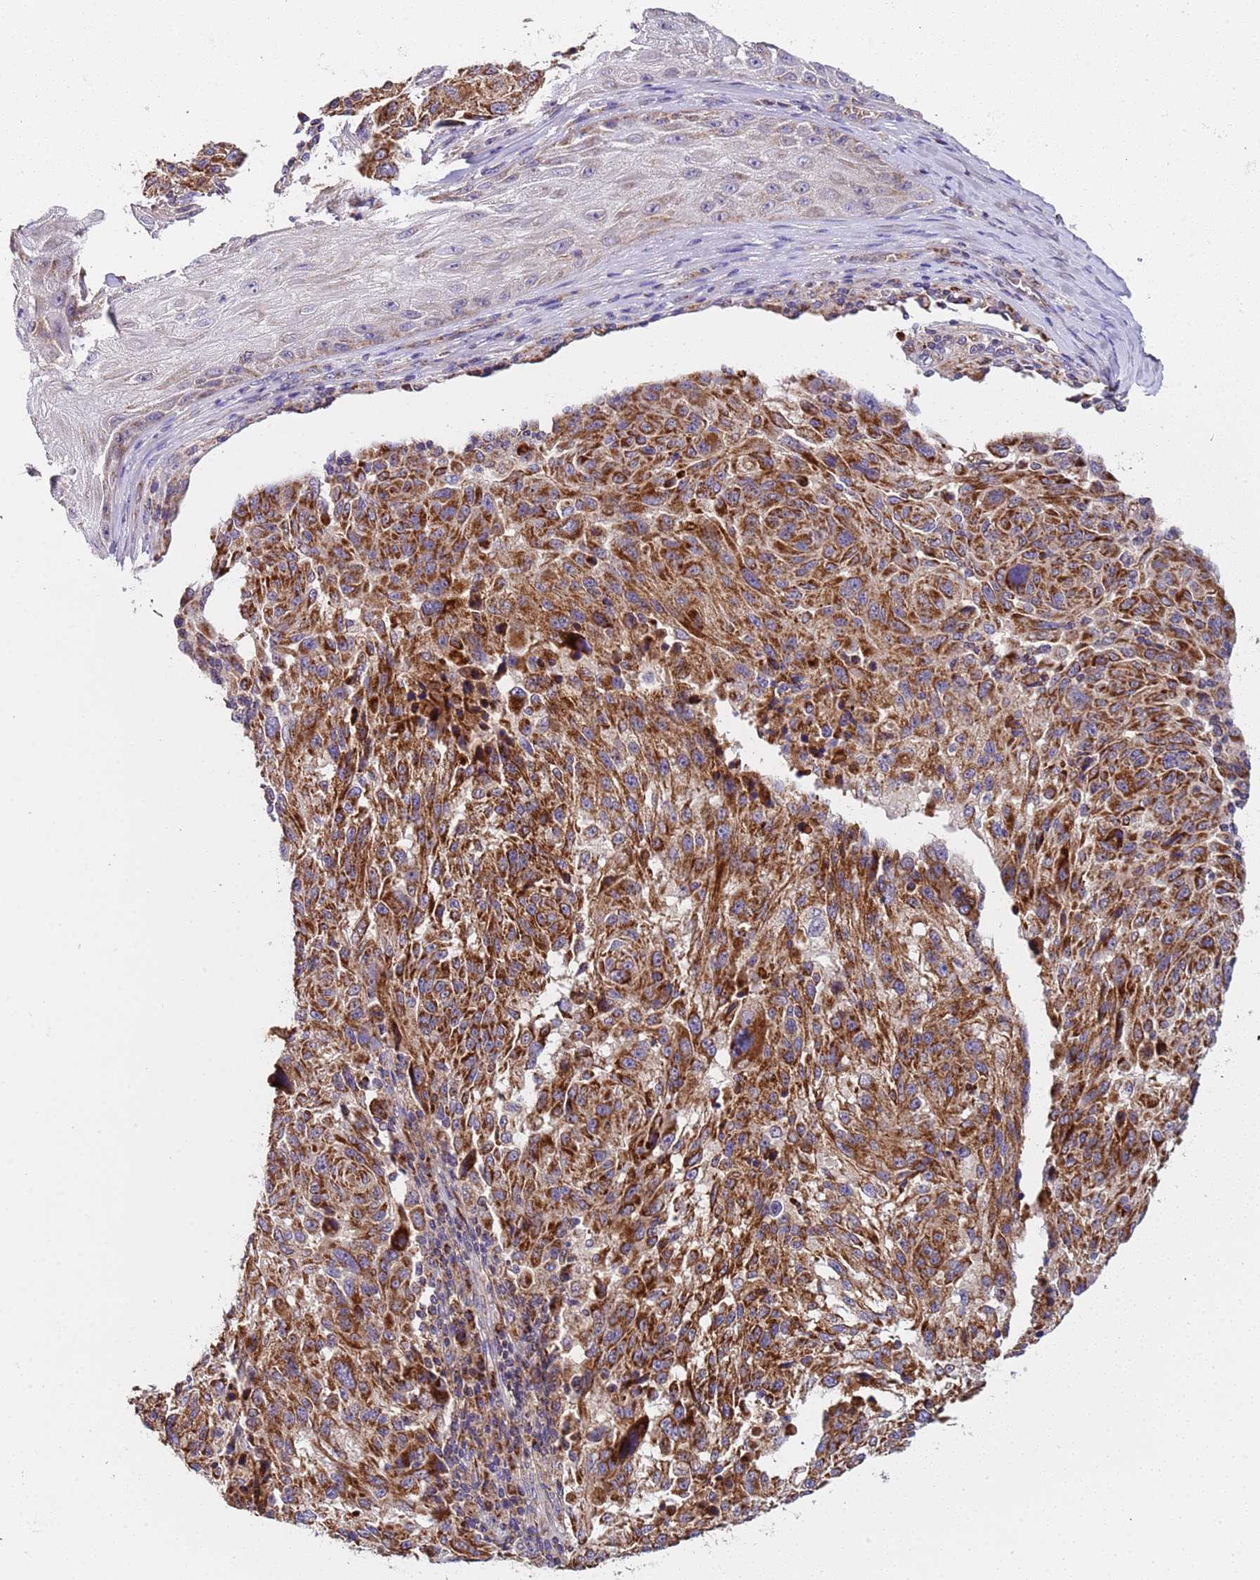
{"staining": {"intensity": "strong", "quantity": ">75%", "location": "cytoplasmic/membranous"}, "tissue": "melanoma", "cell_type": "Tumor cells", "image_type": "cancer", "snomed": [{"axis": "morphology", "description": "Malignant melanoma, NOS"}, {"axis": "topography", "description": "Skin"}], "caption": "This image displays immunohistochemistry (IHC) staining of malignant melanoma, with high strong cytoplasmic/membranous staining in about >75% of tumor cells.", "gene": "TMEM126A", "patient": {"sex": "male", "age": 53}}